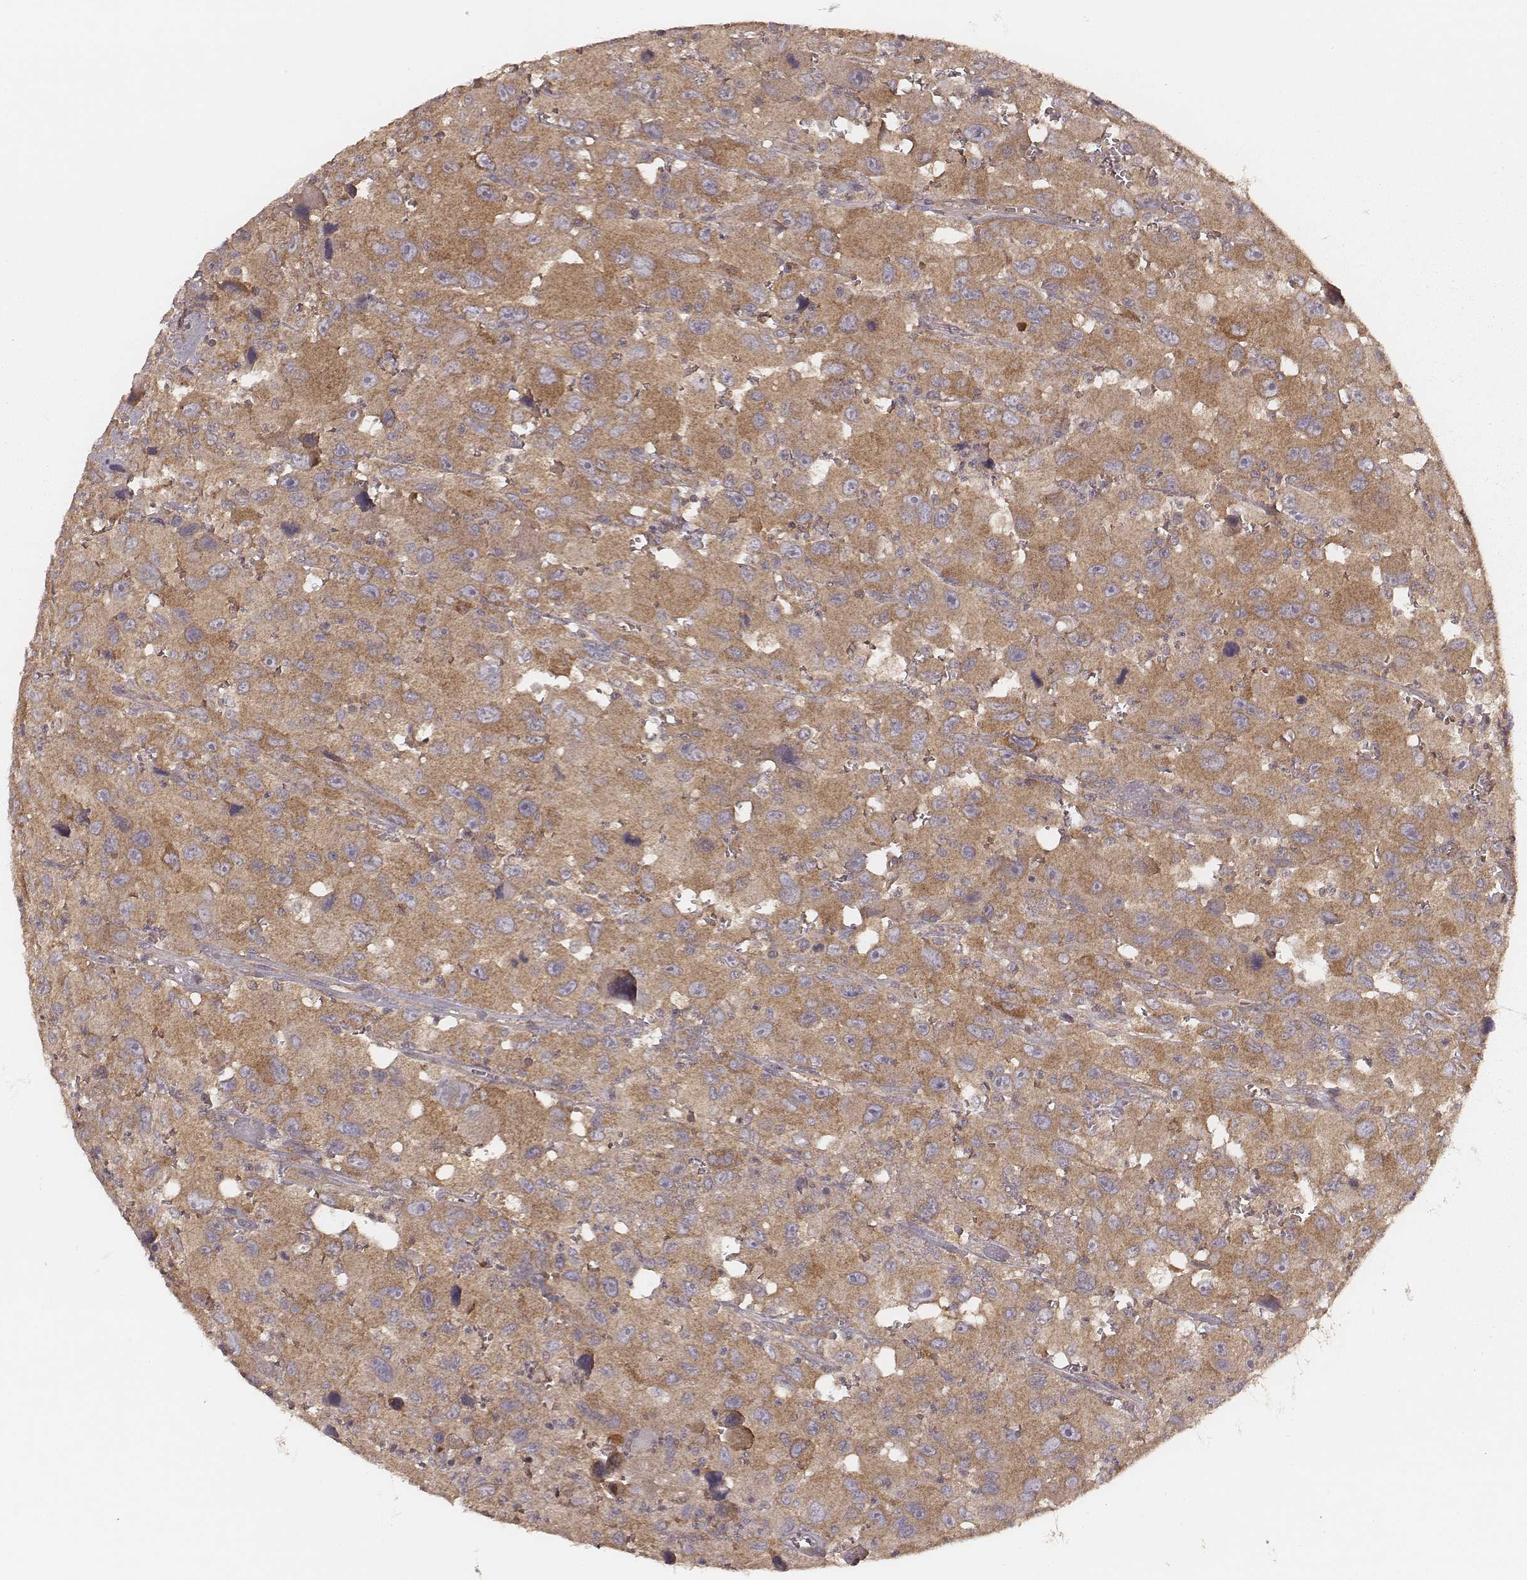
{"staining": {"intensity": "moderate", "quantity": ">75%", "location": "cytoplasmic/membranous"}, "tissue": "head and neck cancer", "cell_type": "Tumor cells", "image_type": "cancer", "snomed": [{"axis": "morphology", "description": "Squamous cell carcinoma, NOS"}, {"axis": "morphology", "description": "Squamous cell carcinoma, metastatic, NOS"}, {"axis": "topography", "description": "Oral tissue"}, {"axis": "topography", "description": "Head-Neck"}], "caption": "DAB (3,3'-diaminobenzidine) immunohistochemical staining of head and neck cancer demonstrates moderate cytoplasmic/membranous protein staining in about >75% of tumor cells.", "gene": "CARS1", "patient": {"sex": "female", "age": 85}}